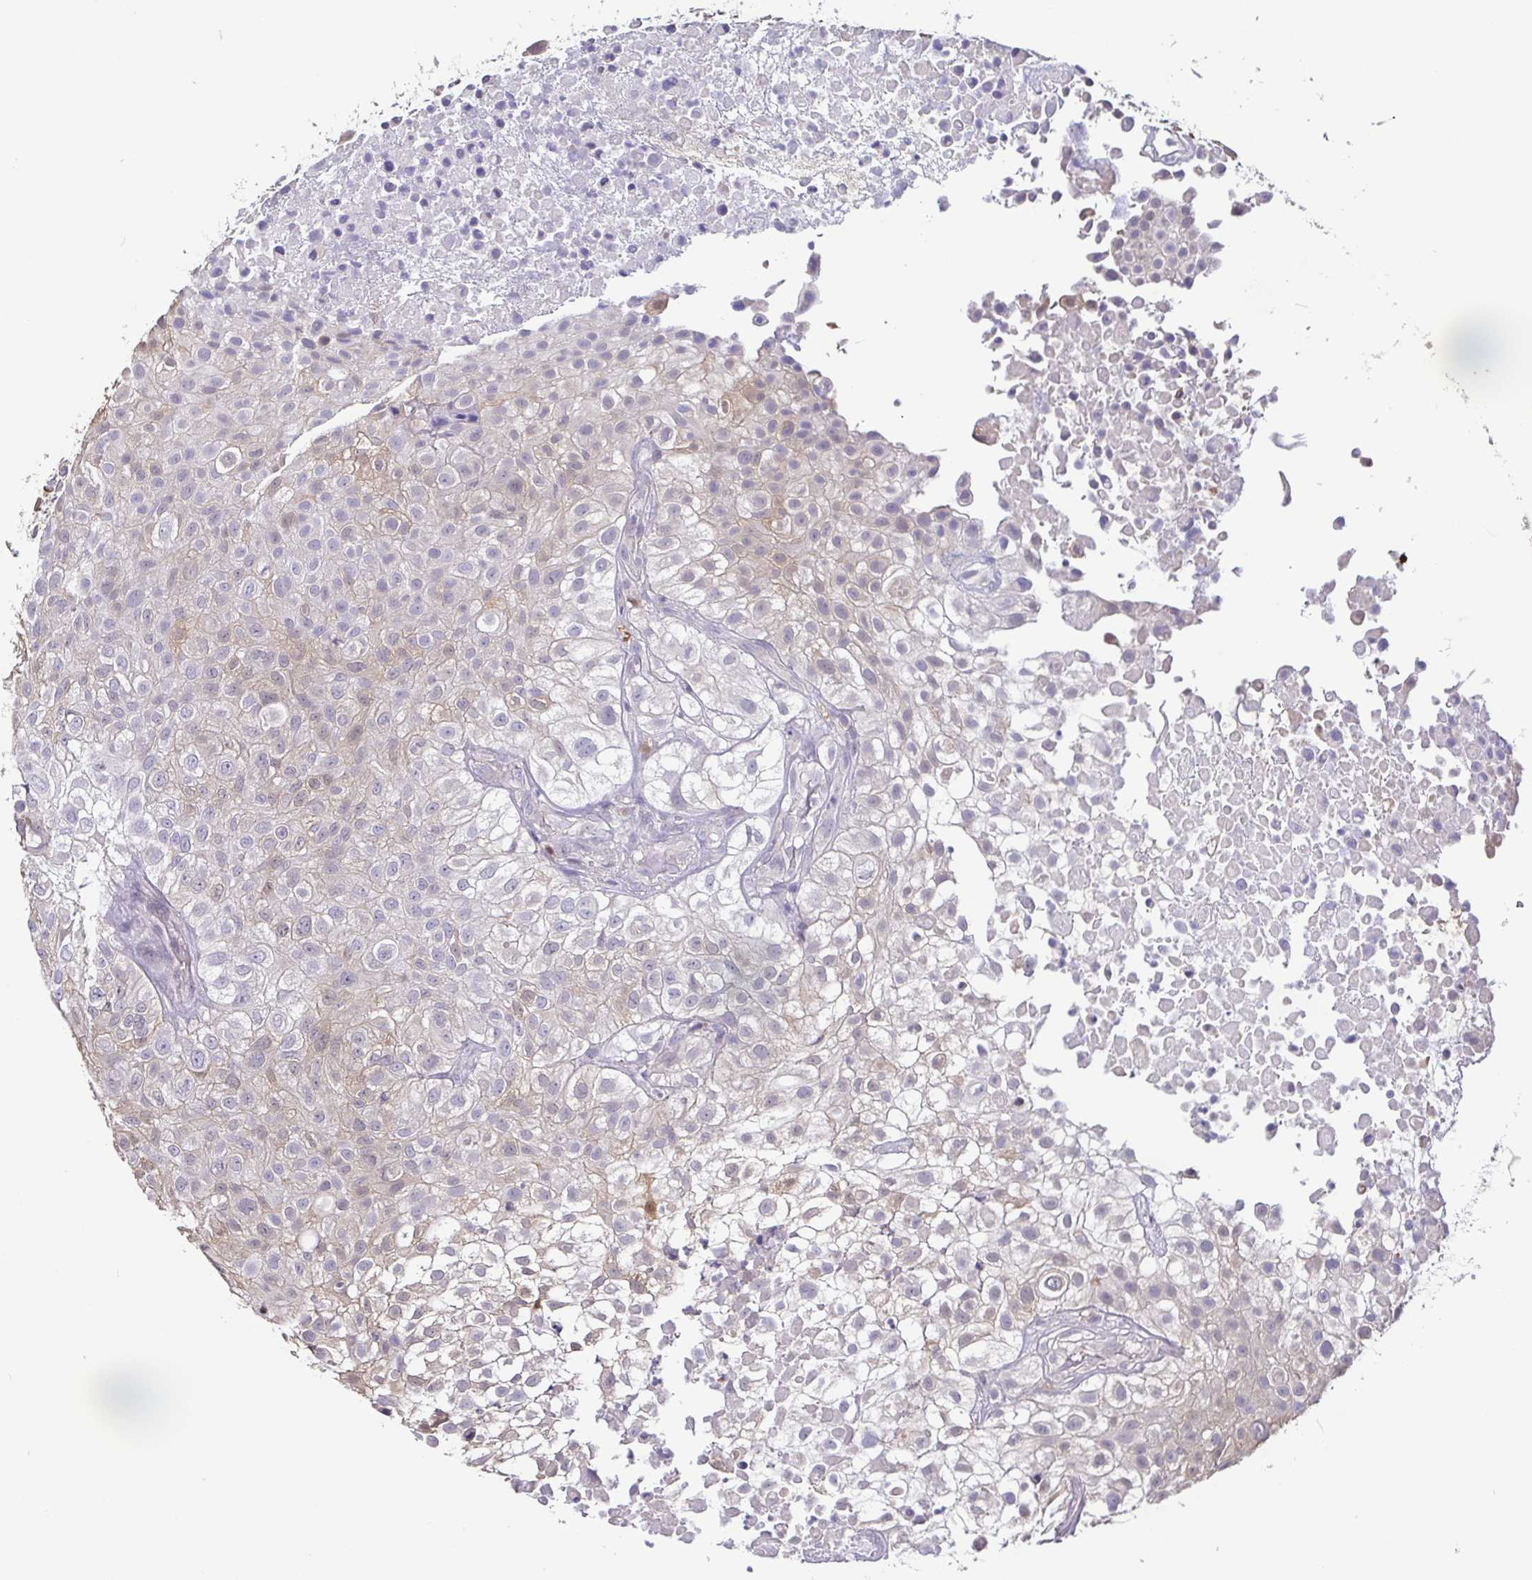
{"staining": {"intensity": "negative", "quantity": "none", "location": "none"}, "tissue": "urothelial cancer", "cell_type": "Tumor cells", "image_type": "cancer", "snomed": [{"axis": "morphology", "description": "Urothelial carcinoma, High grade"}, {"axis": "topography", "description": "Urinary bladder"}], "caption": "DAB immunohistochemical staining of human urothelial cancer displays no significant positivity in tumor cells.", "gene": "IDH1", "patient": {"sex": "male", "age": 56}}